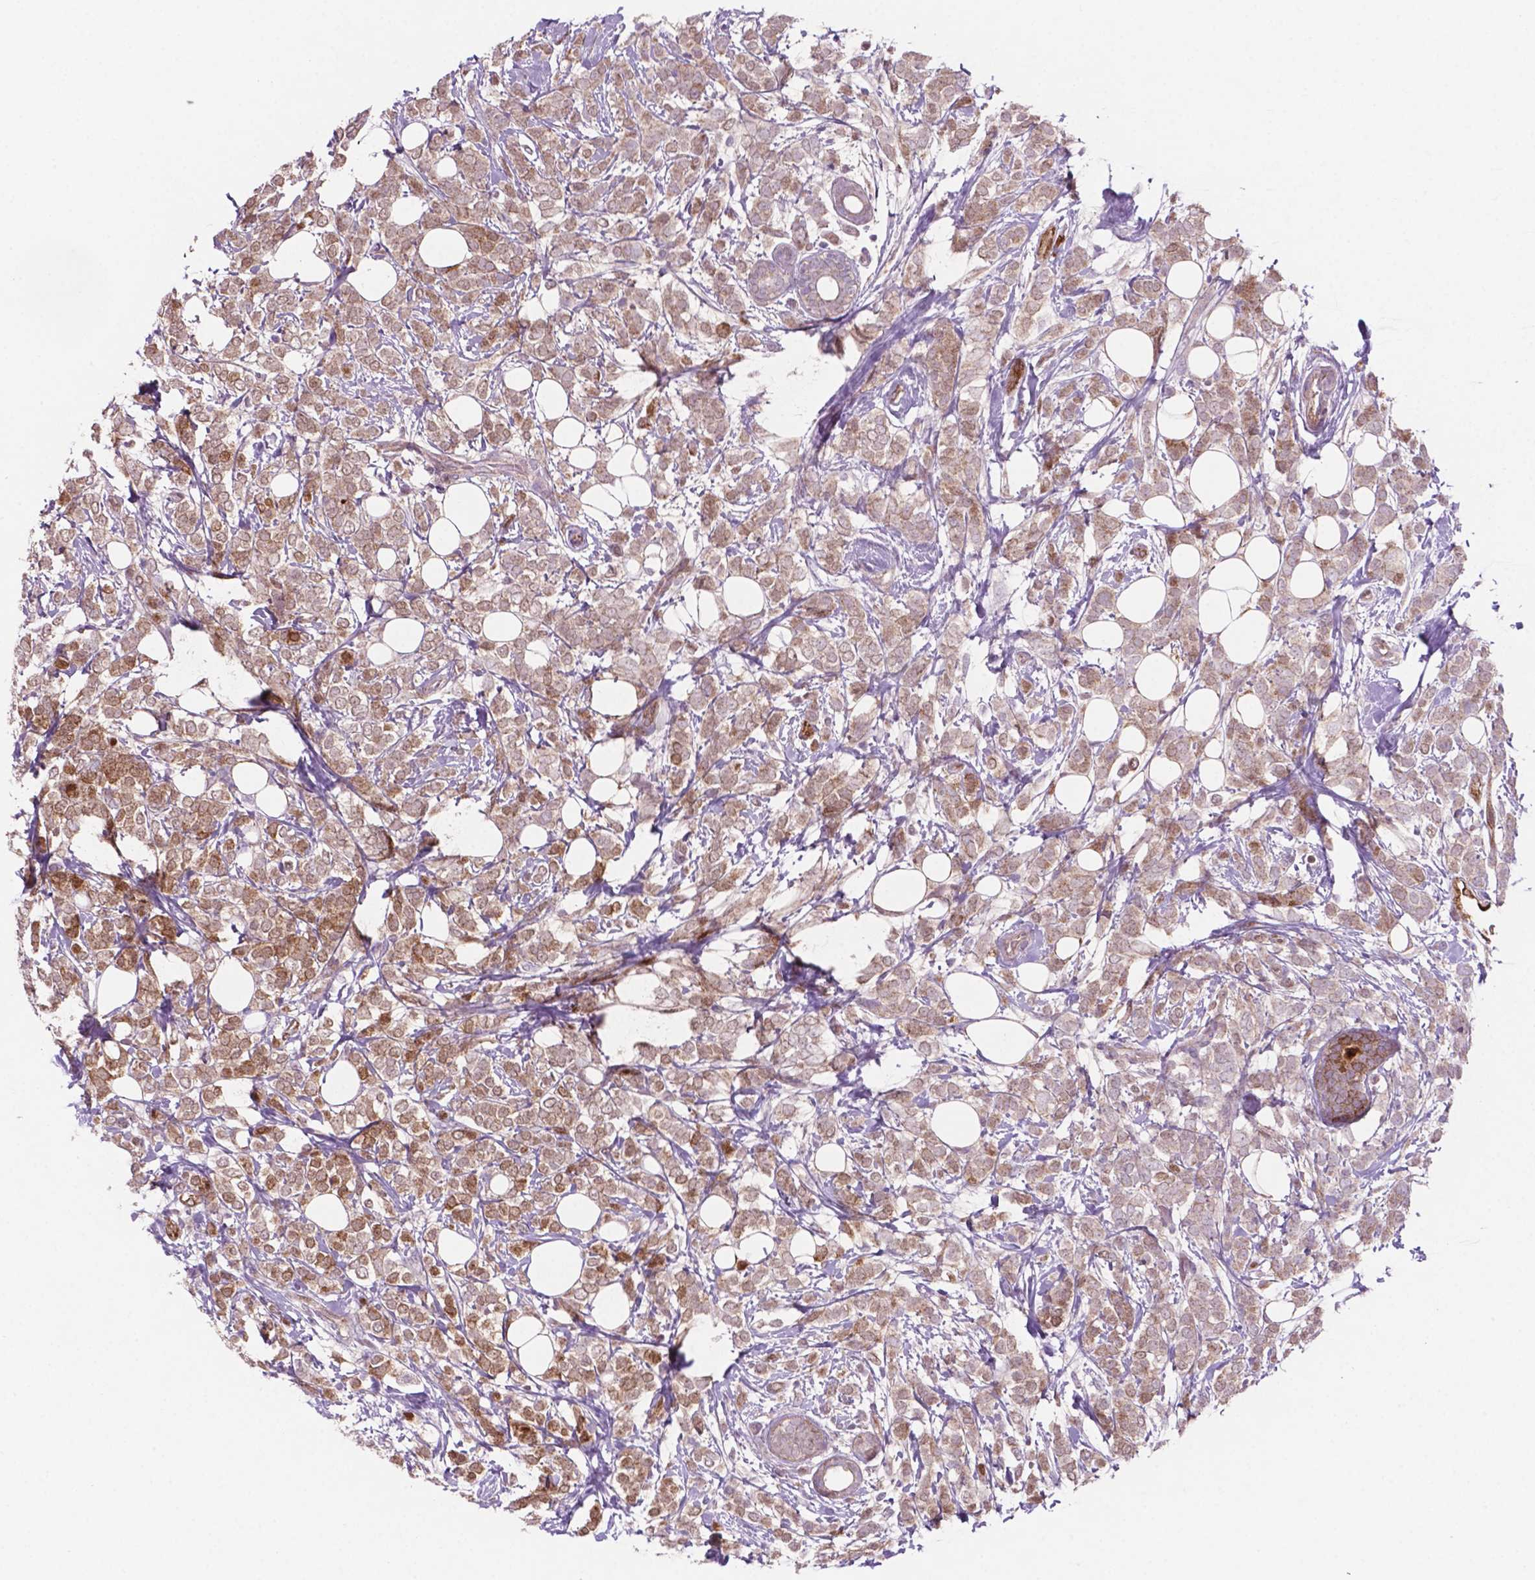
{"staining": {"intensity": "moderate", "quantity": ">75%", "location": "cytoplasmic/membranous"}, "tissue": "breast cancer", "cell_type": "Tumor cells", "image_type": "cancer", "snomed": [{"axis": "morphology", "description": "Lobular carcinoma"}, {"axis": "topography", "description": "Breast"}], "caption": "IHC image of human breast cancer (lobular carcinoma) stained for a protein (brown), which exhibits medium levels of moderate cytoplasmic/membranous staining in approximately >75% of tumor cells.", "gene": "LDHA", "patient": {"sex": "female", "age": 49}}